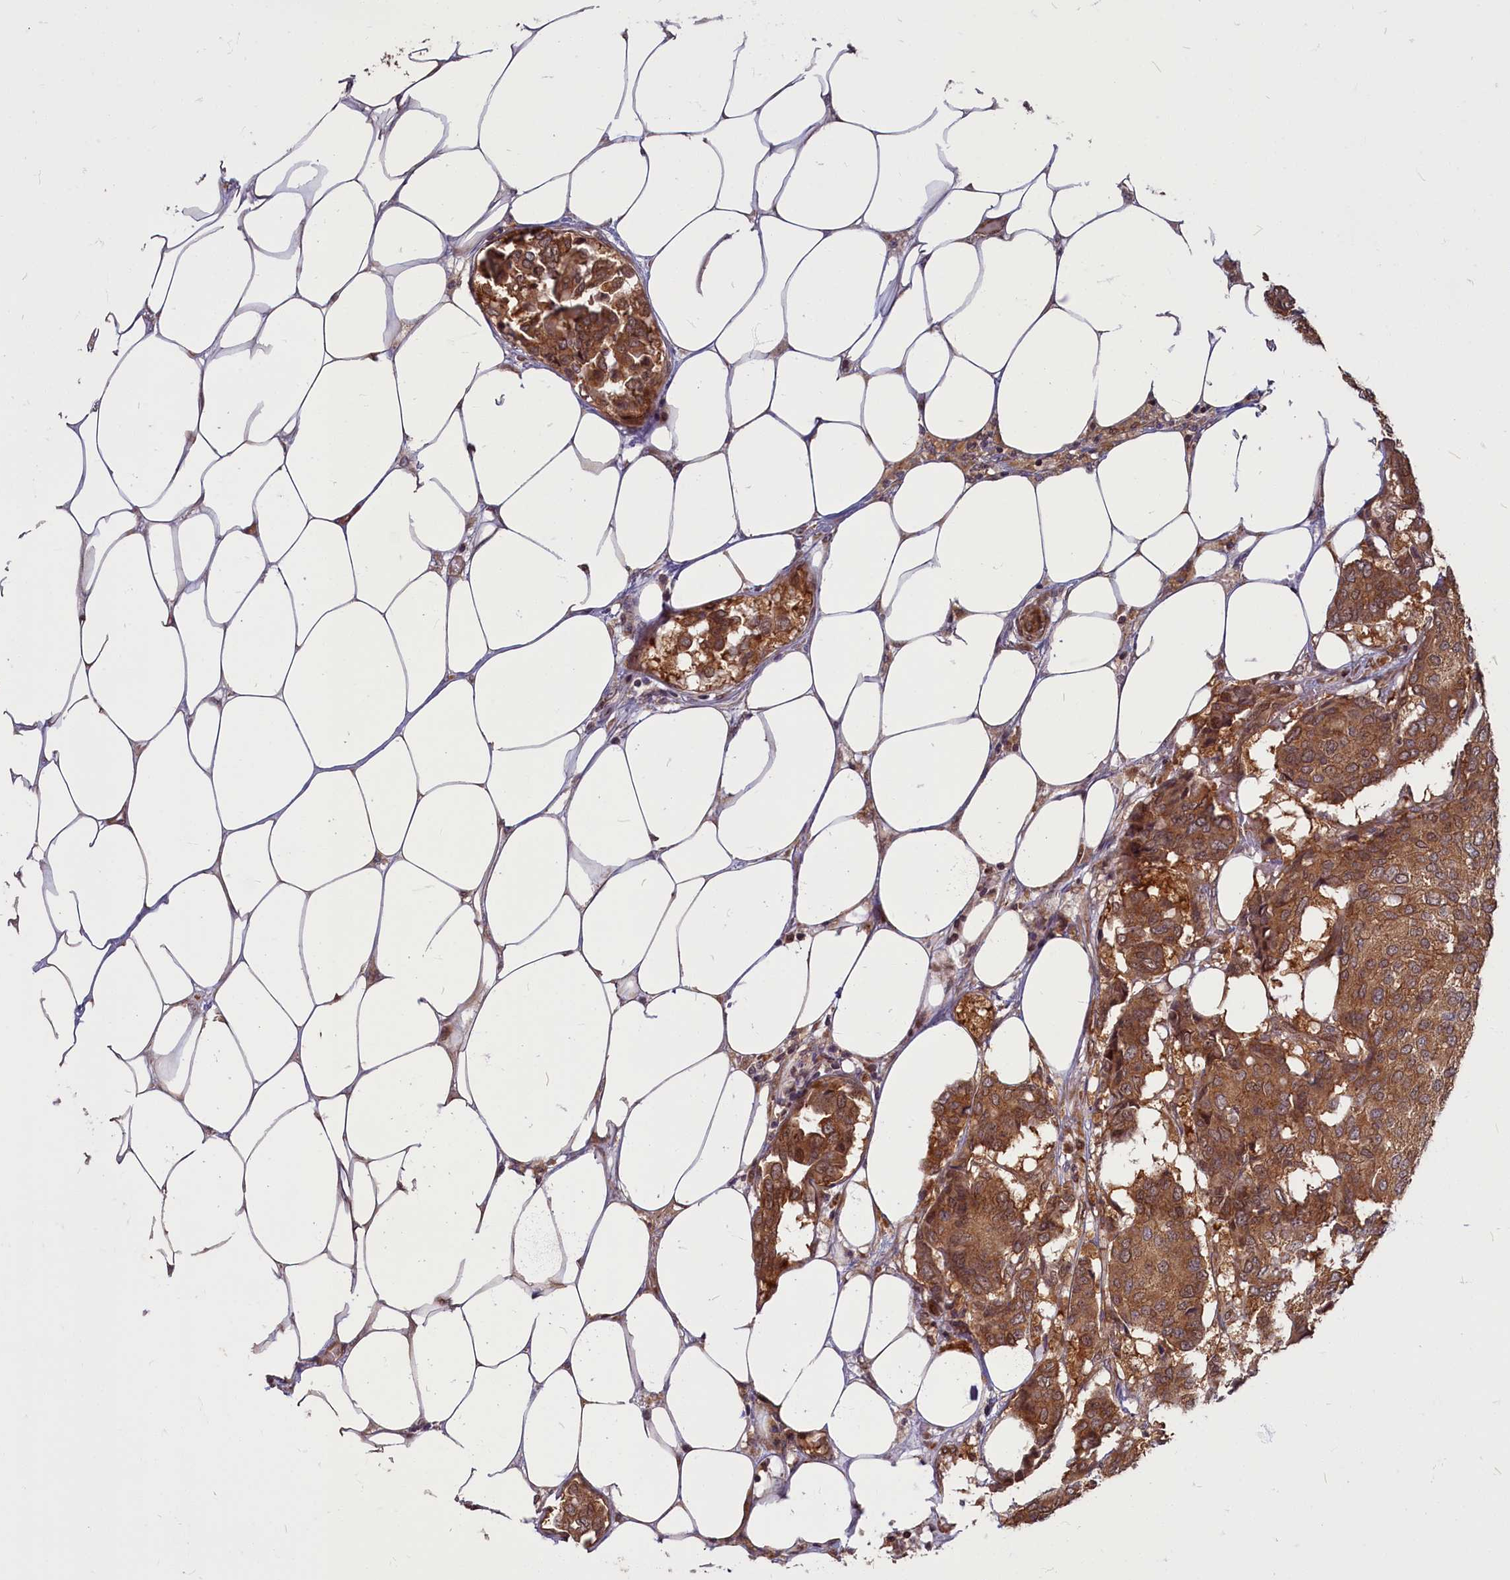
{"staining": {"intensity": "moderate", "quantity": ">75%", "location": "cytoplasmic/membranous"}, "tissue": "breast cancer", "cell_type": "Tumor cells", "image_type": "cancer", "snomed": [{"axis": "morphology", "description": "Duct carcinoma"}, {"axis": "topography", "description": "Breast"}], "caption": "The image demonstrates immunohistochemical staining of breast infiltrating ductal carcinoma. There is moderate cytoplasmic/membranous staining is seen in approximately >75% of tumor cells. (DAB (3,3'-diaminobenzidine) IHC with brightfield microscopy, high magnification).", "gene": "MYCBP", "patient": {"sex": "female", "age": 75}}